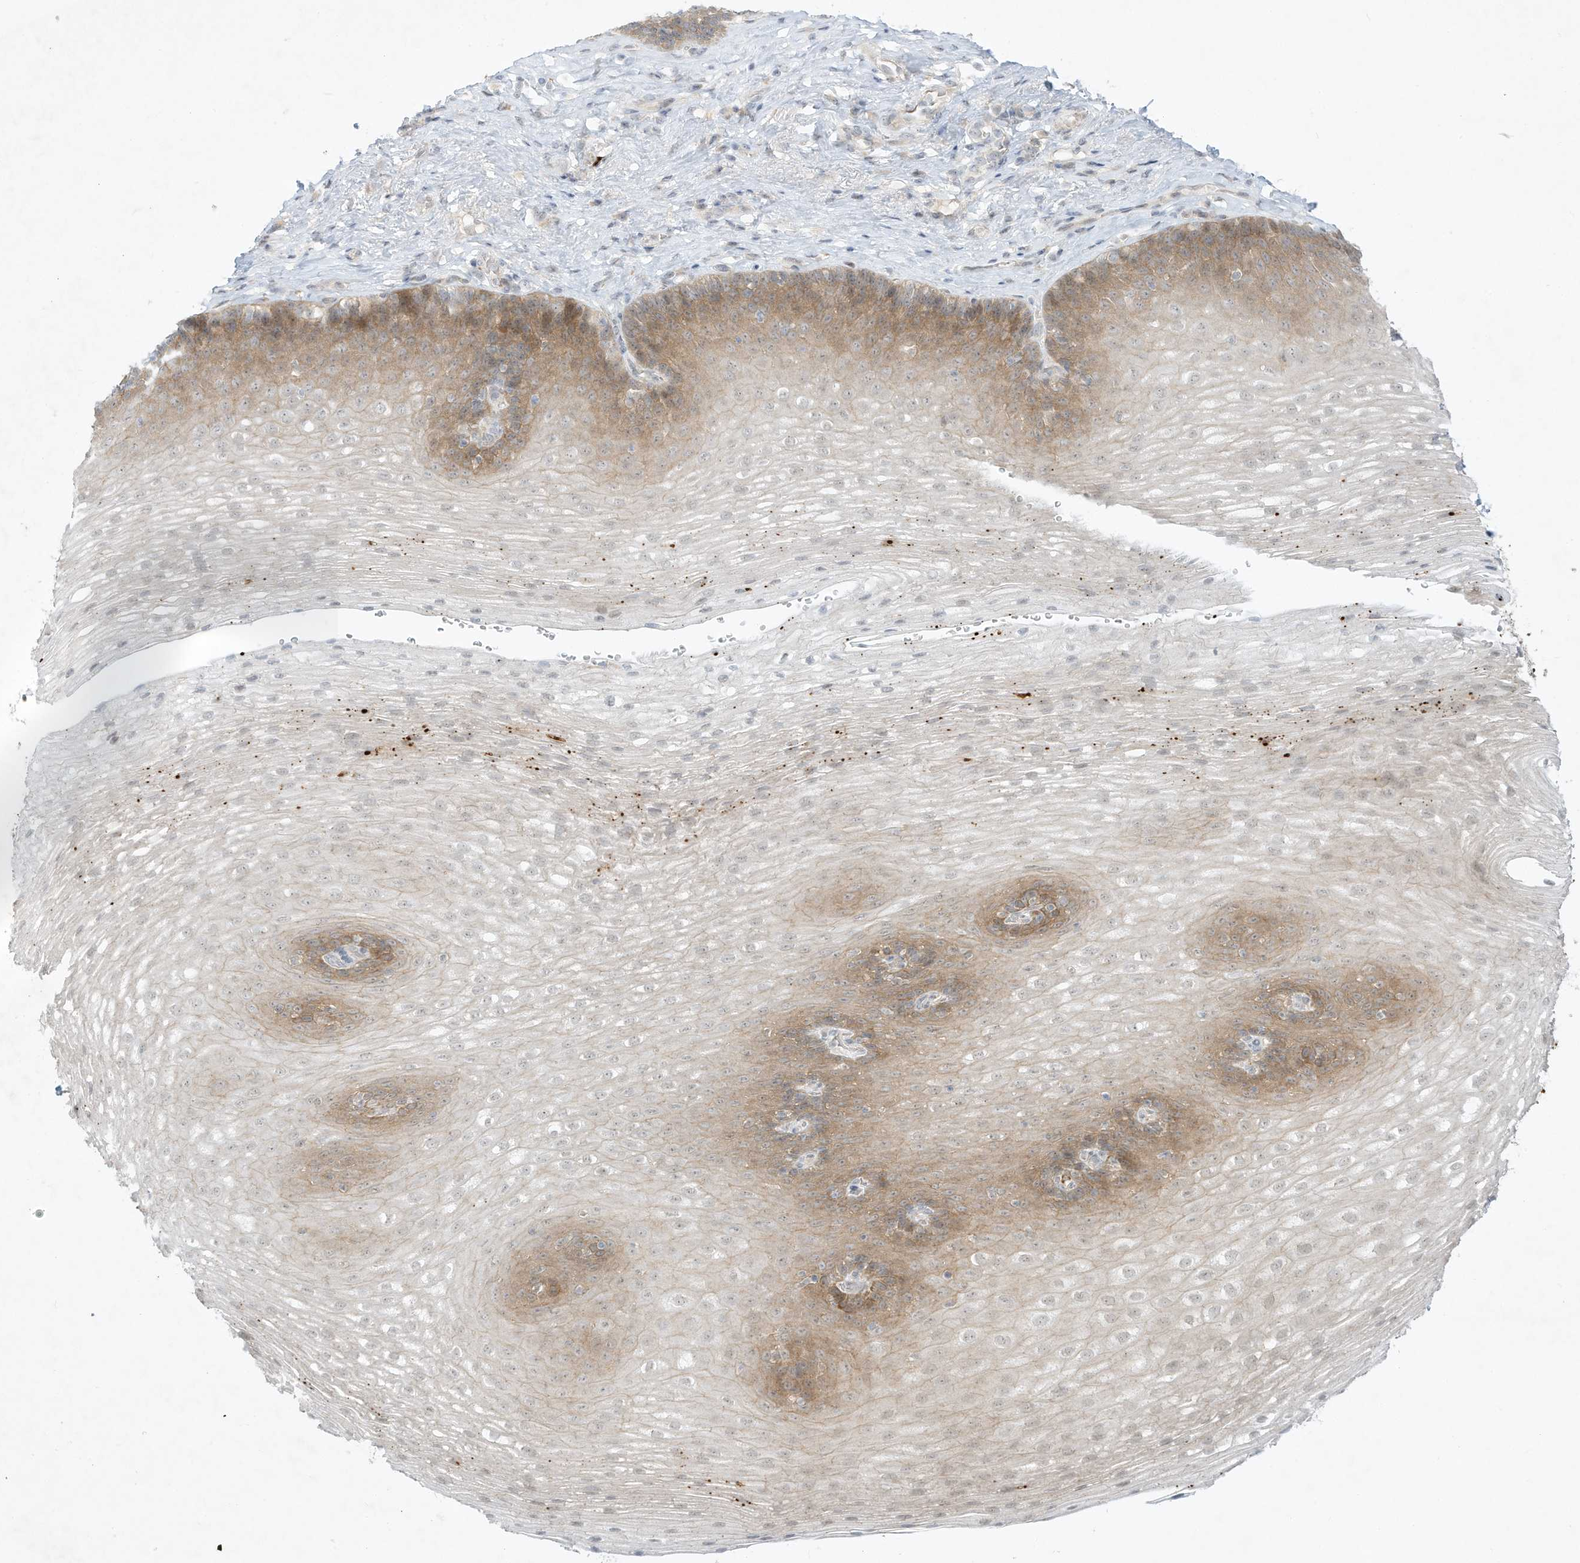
{"staining": {"intensity": "moderate", "quantity": "25%-75%", "location": "cytoplasmic/membranous"}, "tissue": "esophagus", "cell_type": "Squamous epithelial cells", "image_type": "normal", "snomed": [{"axis": "morphology", "description": "Normal tissue, NOS"}, {"axis": "topography", "description": "Esophagus"}], "caption": "High-power microscopy captured an immunohistochemistry image of unremarkable esophagus, revealing moderate cytoplasmic/membranous staining in approximately 25%-75% of squamous epithelial cells. (Brightfield microscopy of DAB IHC at high magnification).", "gene": "PAK6", "patient": {"sex": "female", "age": 66}}